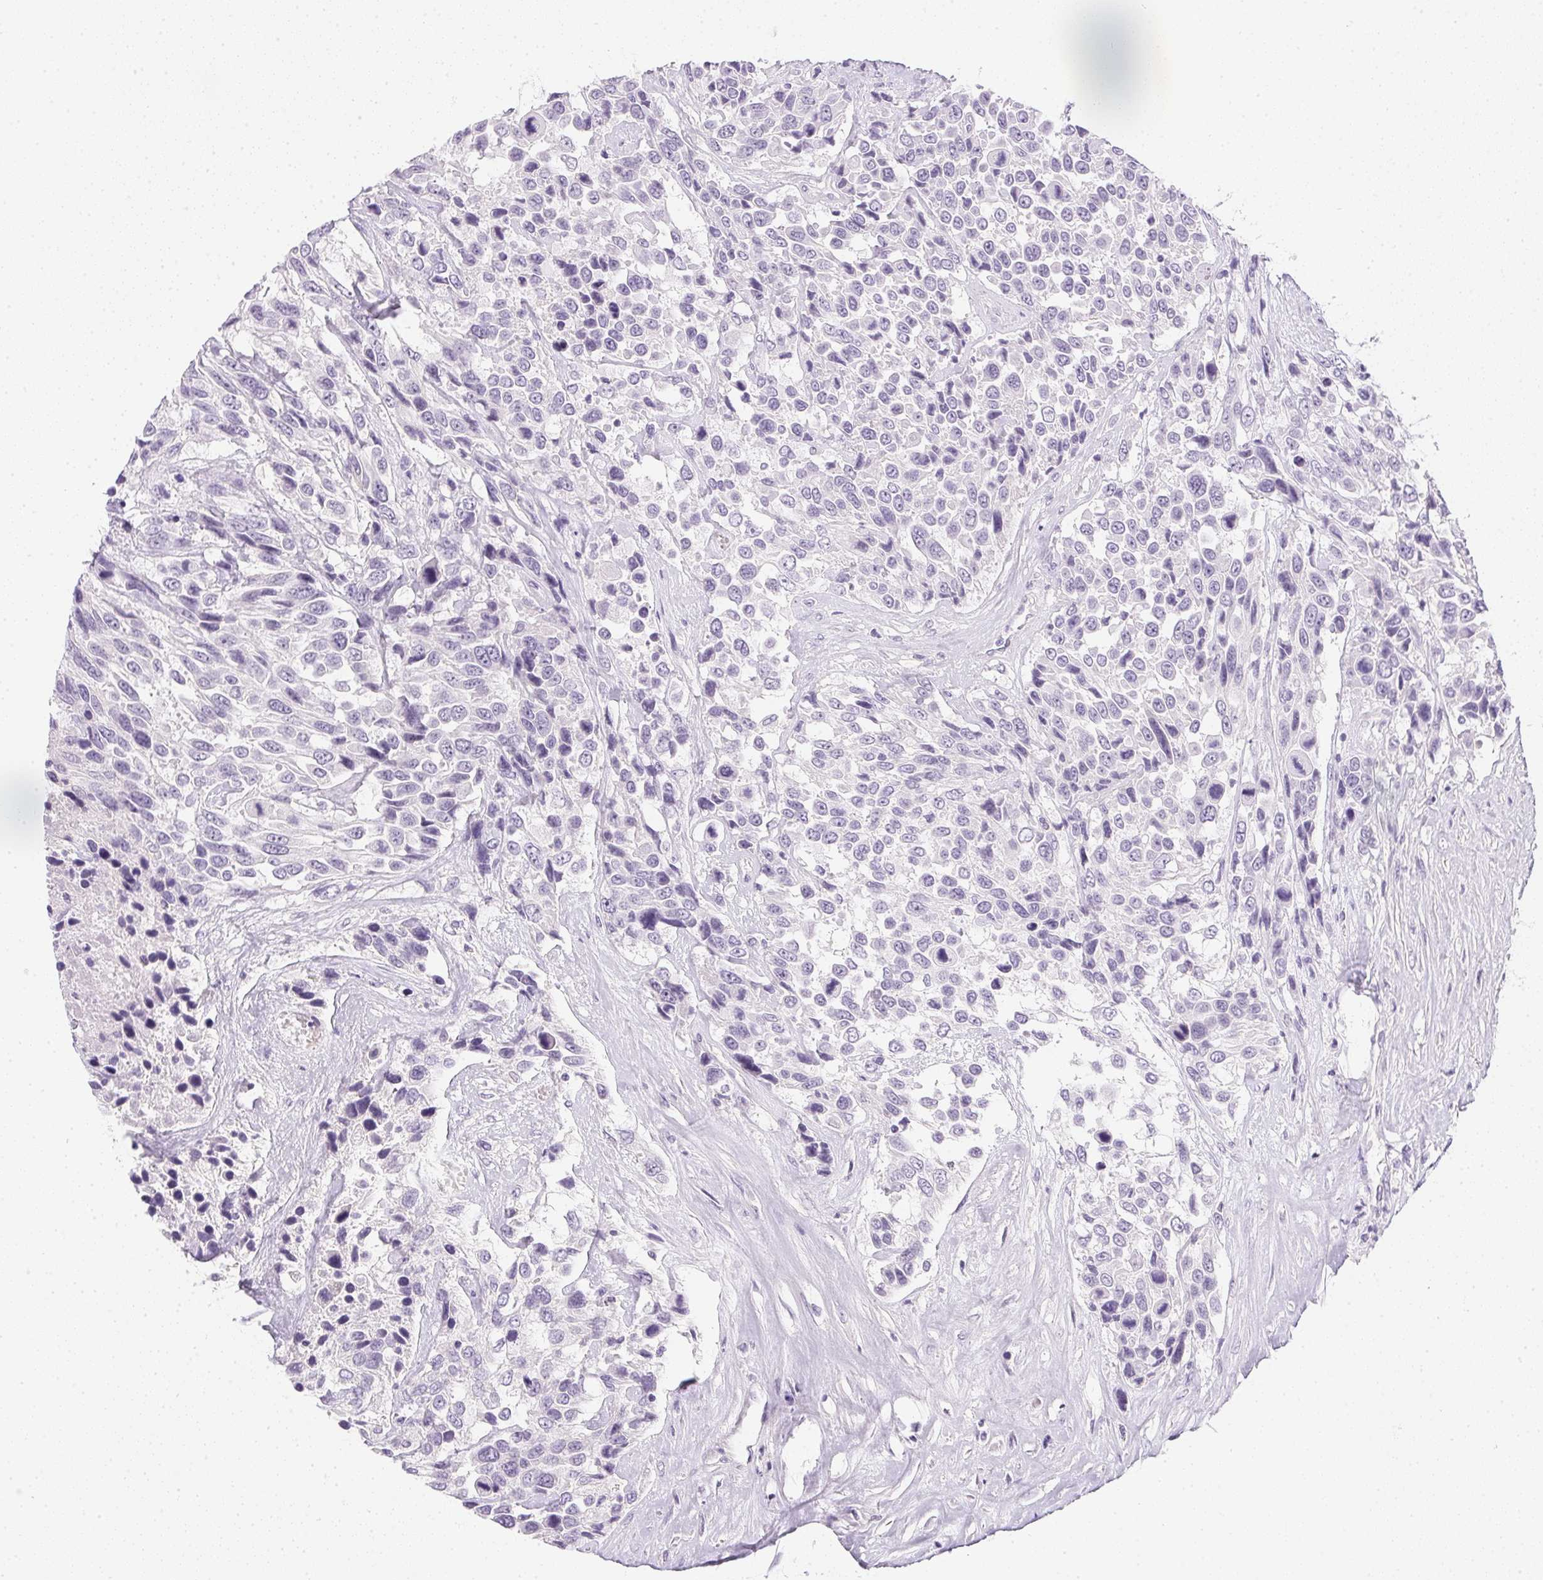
{"staining": {"intensity": "negative", "quantity": "none", "location": "none"}, "tissue": "urothelial cancer", "cell_type": "Tumor cells", "image_type": "cancer", "snomed": [{"axis": "morphology", "description": "Urothelial carcinoma, High grade"}, {"axis": "topography", "description": "Urinary bladder"}], "caption": "DAB (3,3'-diaminobenzidine) immunohistochemical staining of human urothelial carcinoma (high-grade) reveals no significant expression in tumor cells.", "gene": "PPY", "patient": {"sex": "female", "age": 70}}